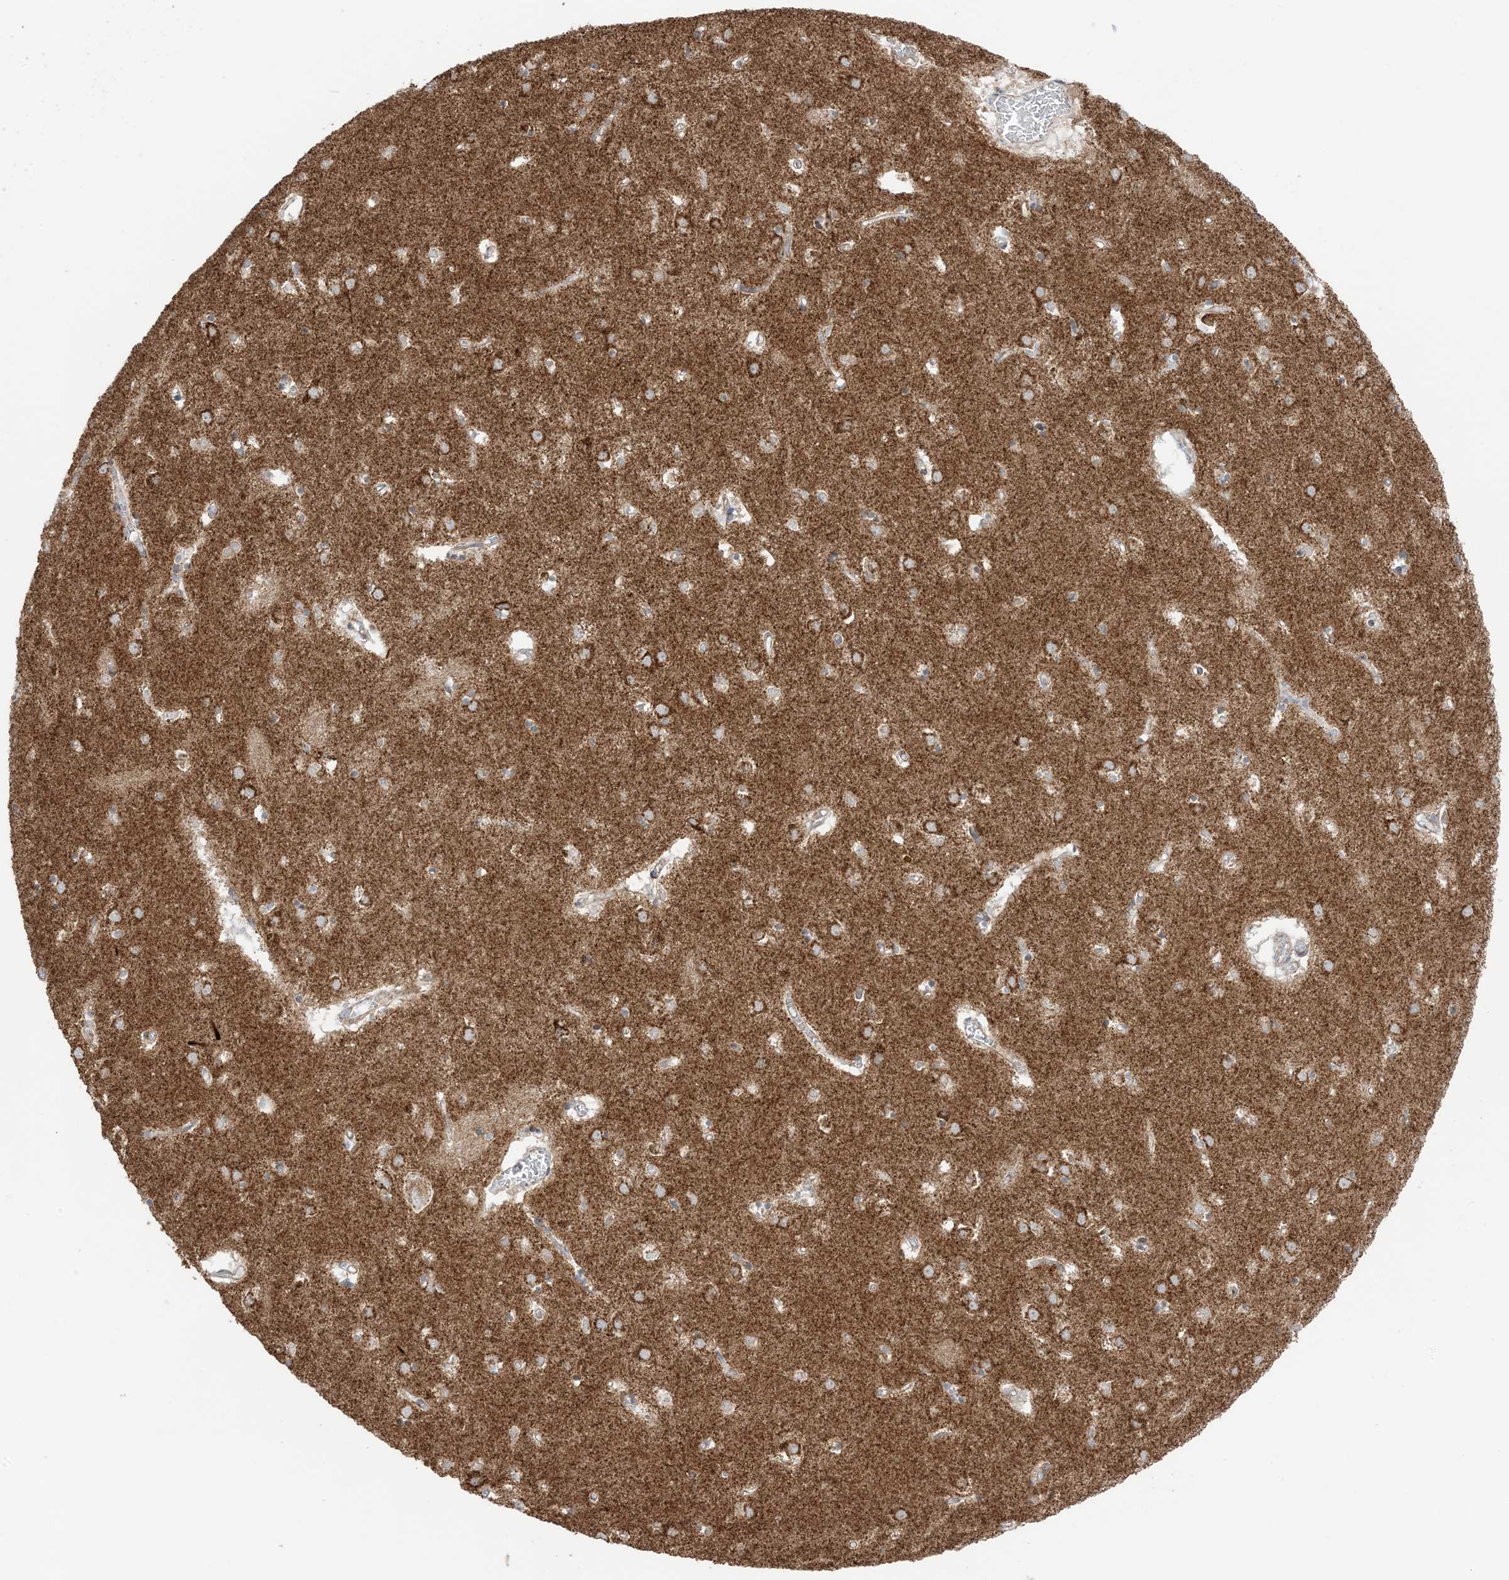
{"staining": {"intensity": "moderate", "quantity": "<25%", "location": "cytoplasmic/membranous"}, "tissue": "caudate", "cell_type": "Glial cells", "image_type": "normal", "snomed": [{"axis": "morphology", "description": "Normal tissue, NOS"}, {"axis": "topography", "description": "Lateral ventricle wall"}], "caption": "Human caudate stained with a brown dye demonstrates moderate cytoplasmic/membranous positive staining in approximately <25% of glial cells.", "gene": "SLC25A12", "patient": {"sex": "male", "age": 70}}